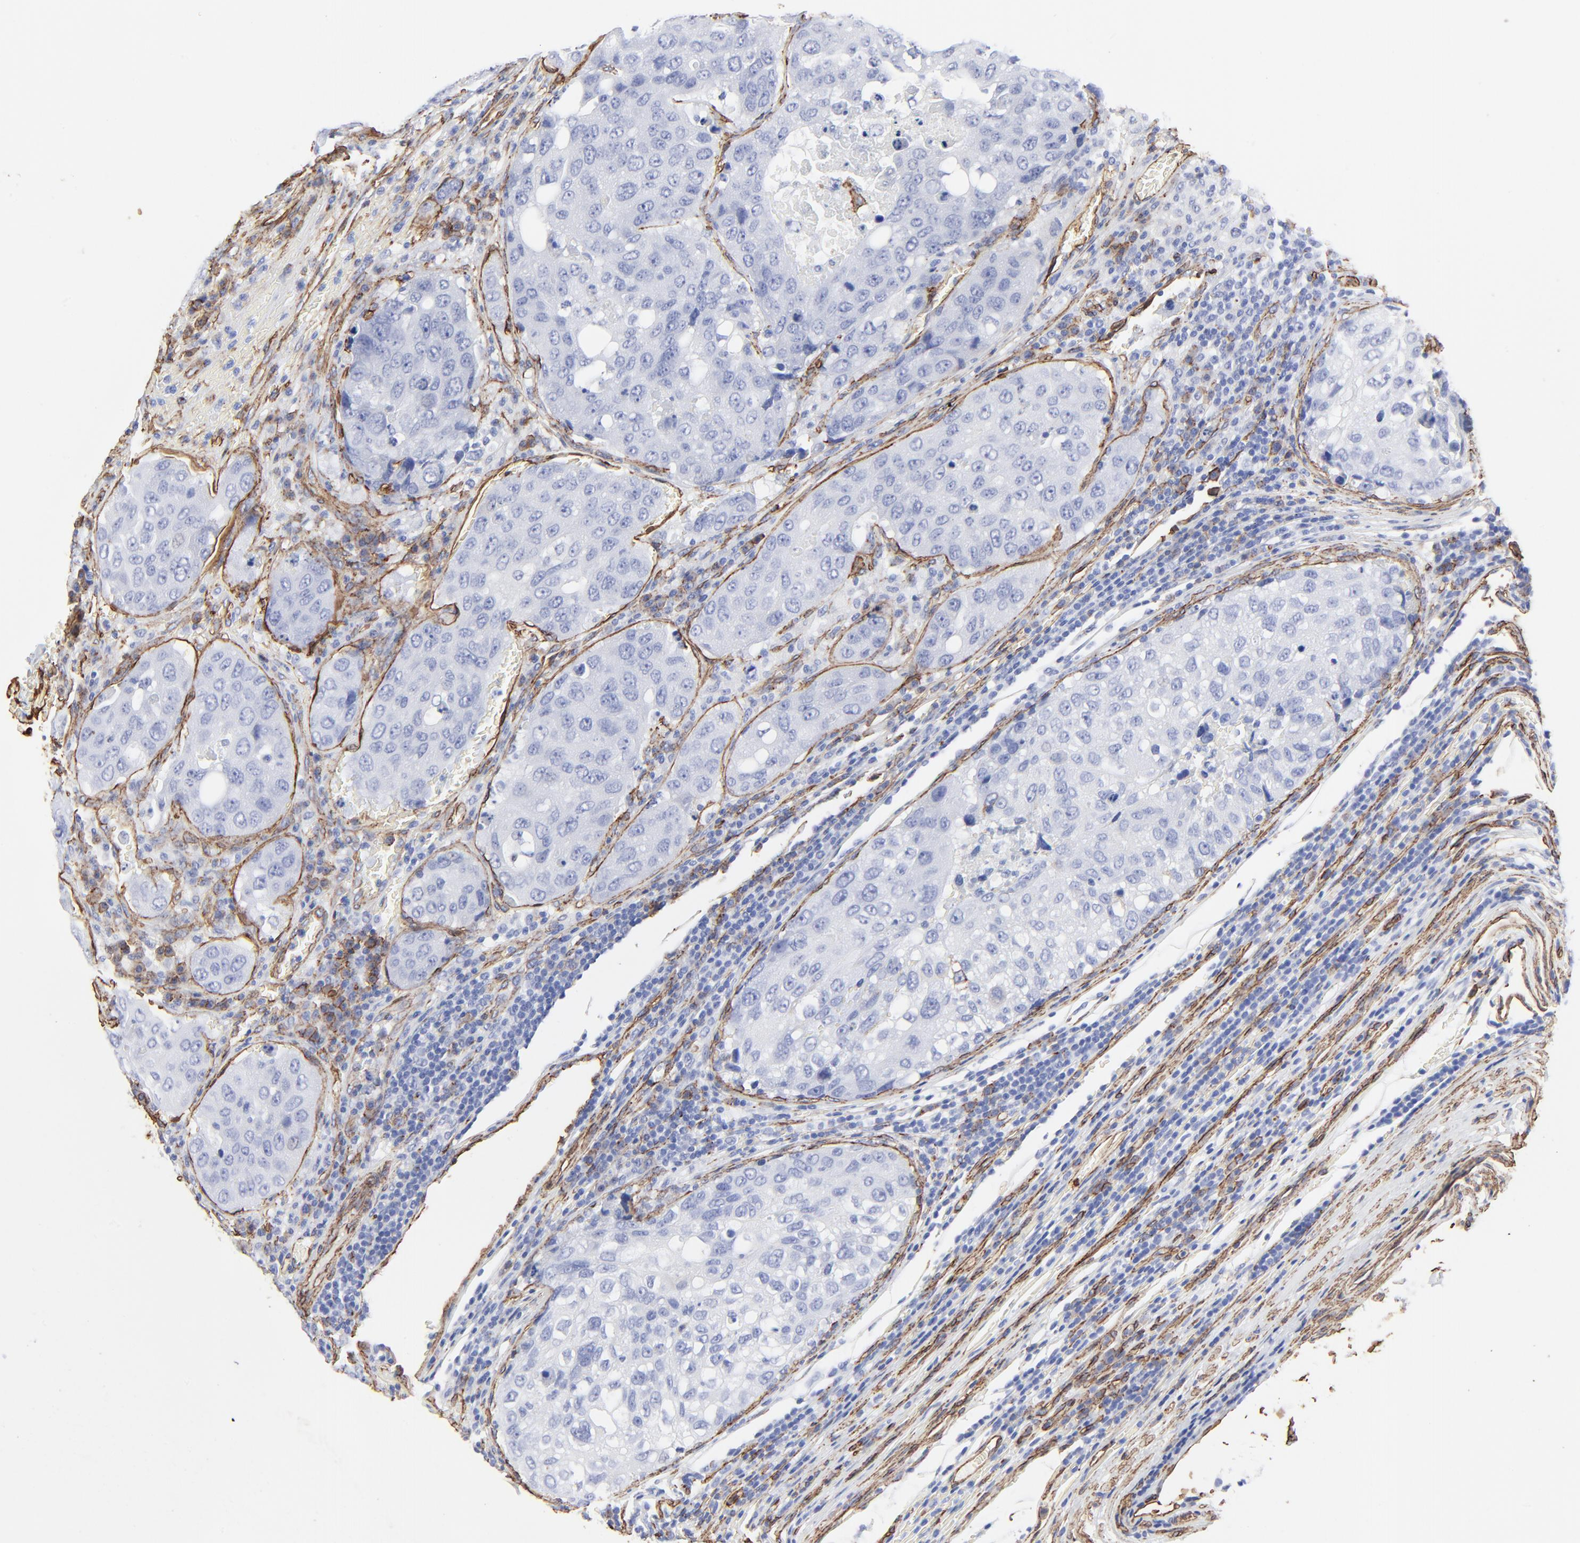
{"staining": {"intensity": "negative", "quantity": "none", "location": "none"}, "tissue": "urothelial cancer", "cell_type": "Tumor cells", "image_type": "cancer", "snomed": [{"axis": "morphology", "description": "Urothelial carcinoma, High grade"}, {"axis": "topography", "description": "Lymph node"}, {"axis": "topography", "description": "Urinary bladder"}], "caption": "A high-resolution micrograph shows IHC staining of urothelial cancer, which exhibits no significant positivity in tumor cells.", "gene": "CAV1", "patient": {"sex": "male", "age": 51}}